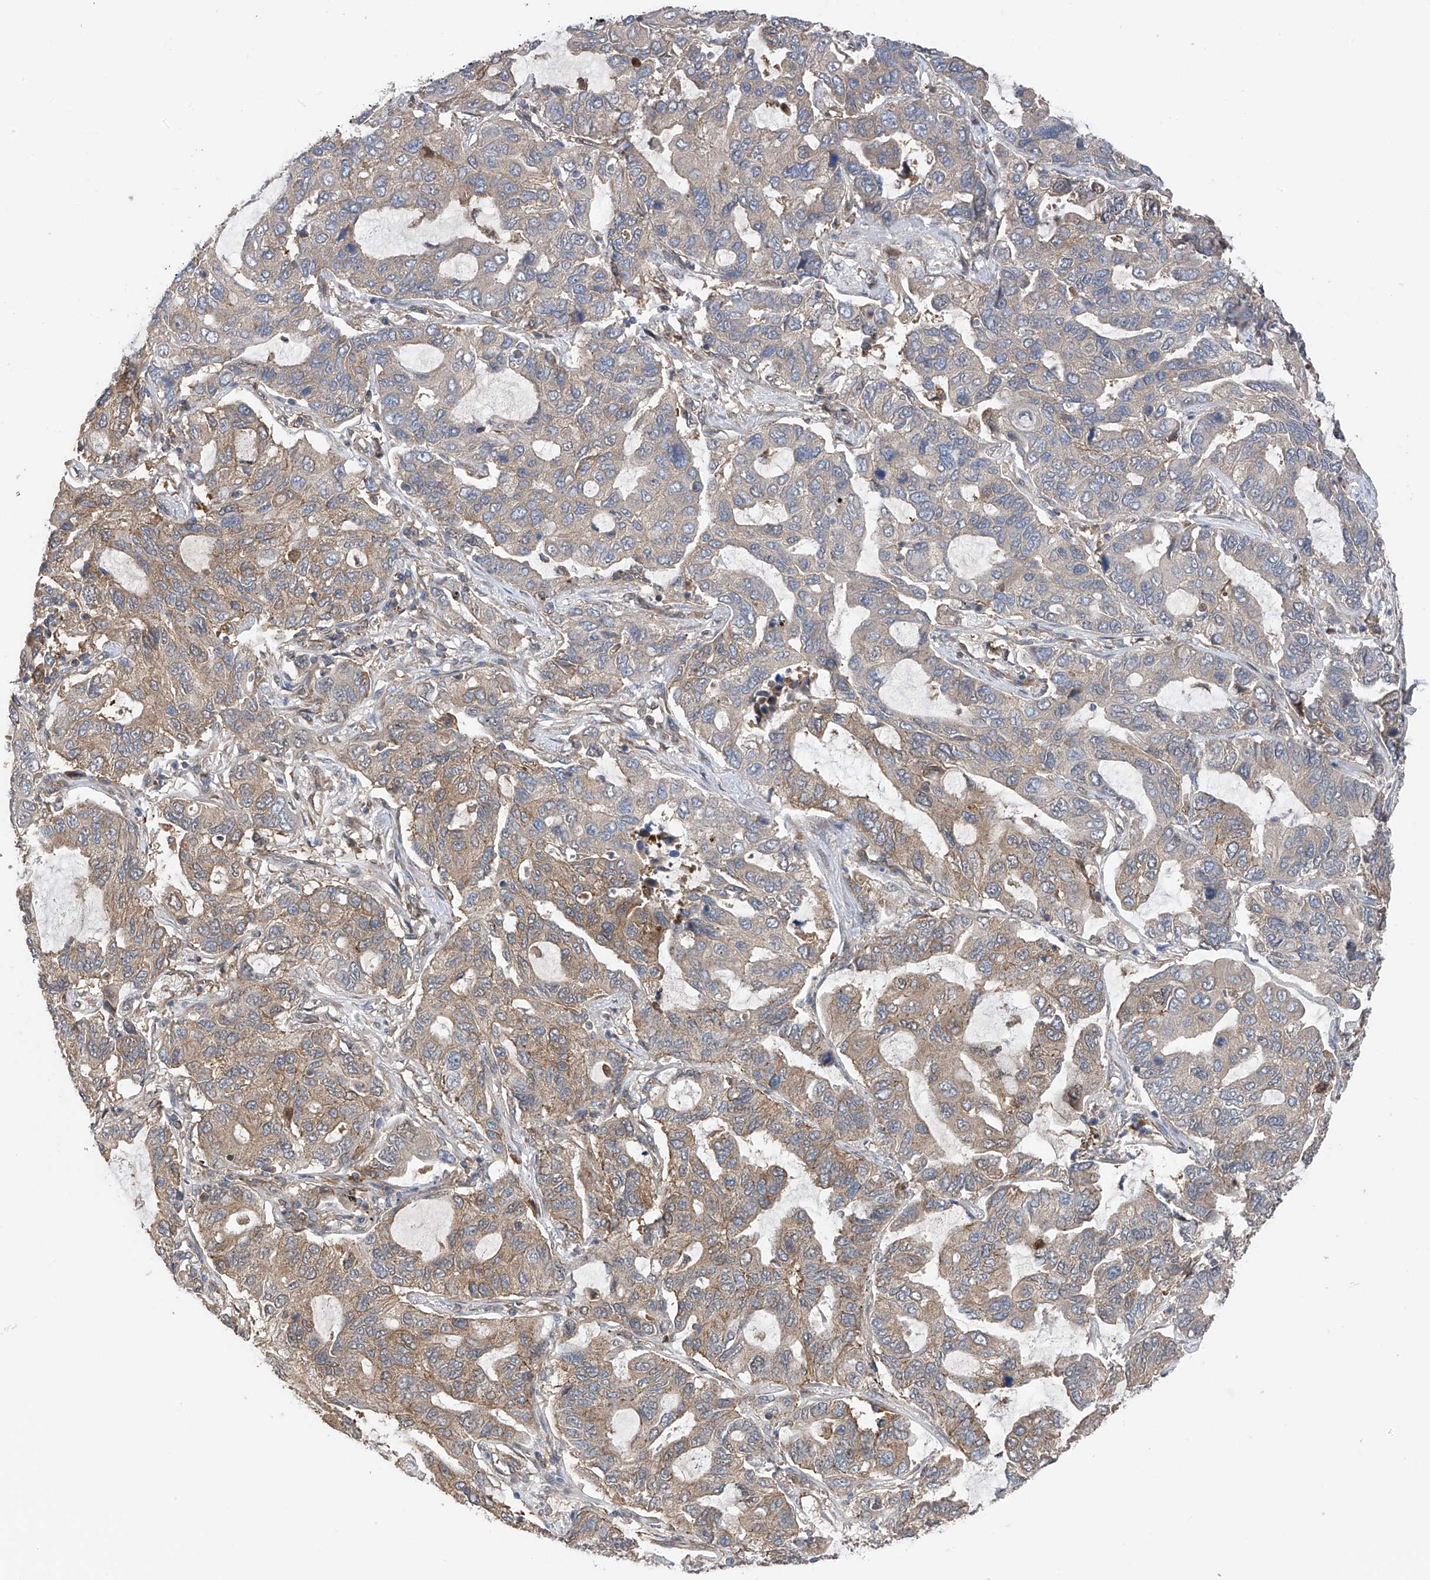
{"staining": {"intensity": "weak", "quantity": "25%-75%", "location": "cytoplasmic/membranous"}, "tissue": "lung cancer", "cell_type": "Tumor cells", "image_type": "cancer", "snomed": [{"axis": "morphology", "description": "Adenocarcinoma, NOS"}, {"axis": "topography", "description": "Lung"}], "caption": "Brown immunohistochemical staining in lung cancer (adenocarcinoma) reveals weak cytoplasmic/membranous expression in about 25%-75% of tumor cells.", "gene": "CHPF", "patient": {"sex": "male", "age": 64}}